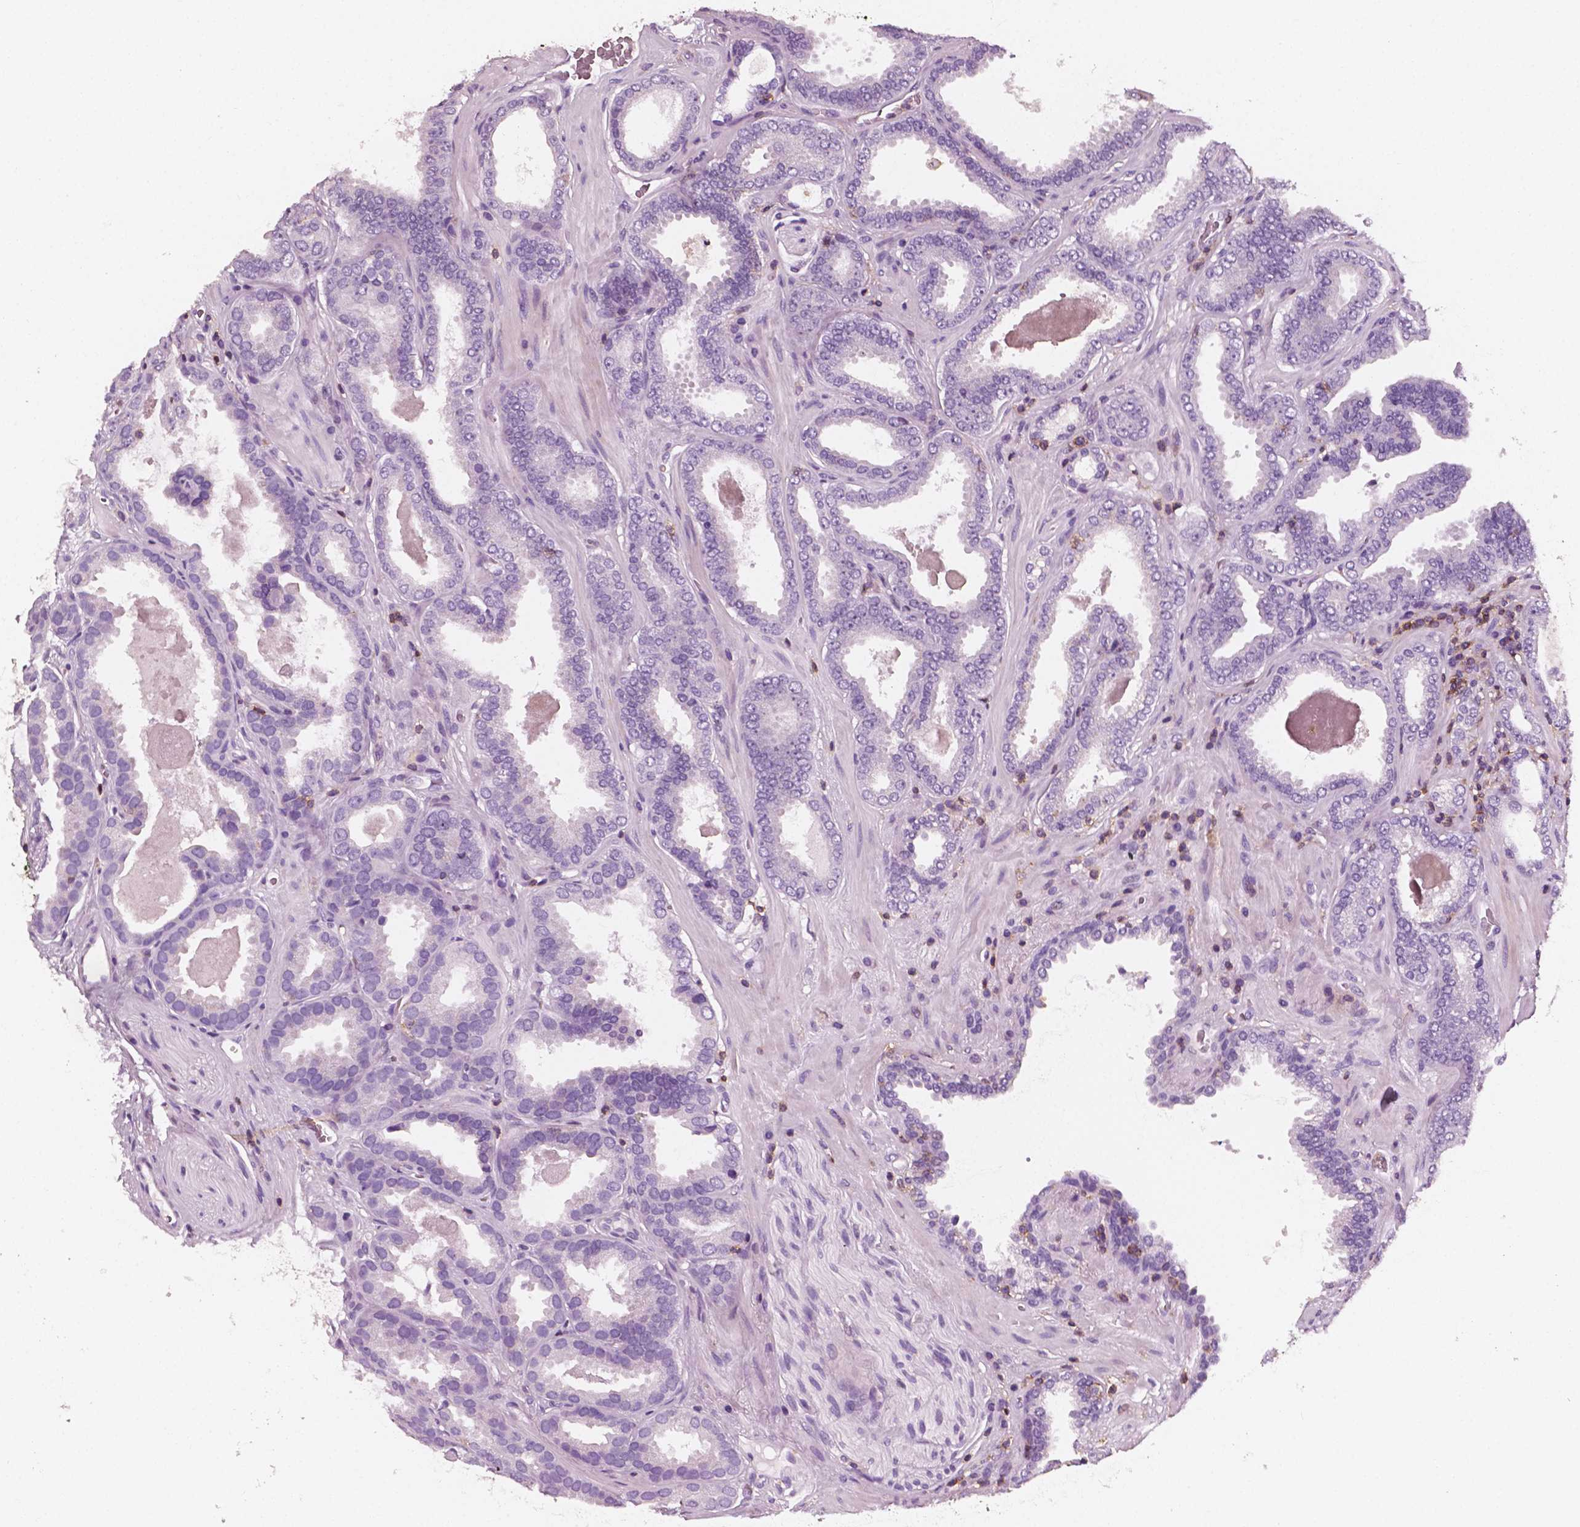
{"staining": {"intensity": "negative", "quantity": "none", "location": "none"}, "tissue": "prostate cancer", "cell_type": "Tumor cells", "image_type": "cancer", "snomed": [{"axis": "morphology", "description": "Adenocarcinoma, NOS"}, {"axis": "topography", "description": "Prostate"}], "caption": "This is an immunohistochemistry (IHC) photomicrograph of human adenocarcinoma (prostate). There is no positivity in tumor cells.", "gene": "PTPRC", "patient": {"sex": "male", "age": 64}}